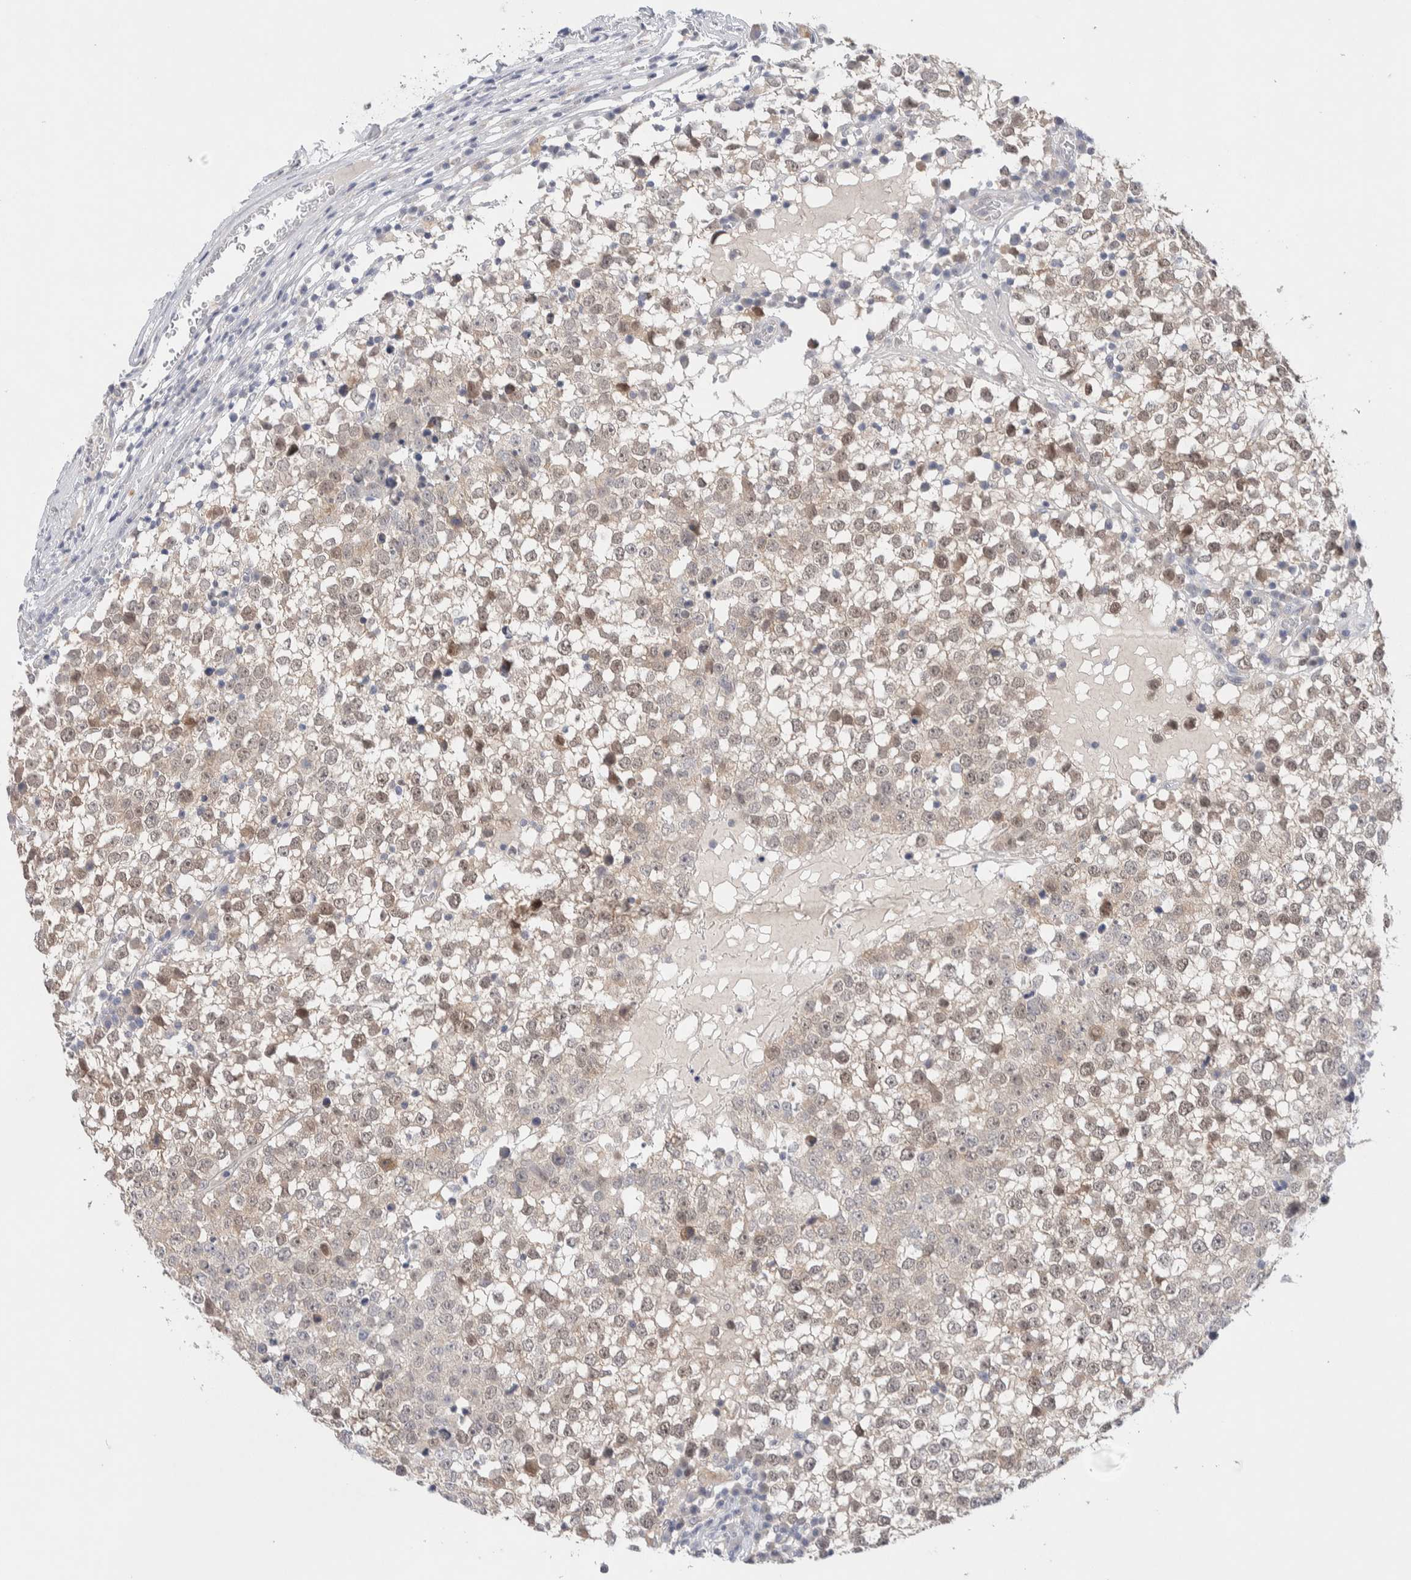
{"staining": {"intensity": "moderate", "quantity": ">75%", "location": "cytoplasmic/membranous,nuclear"}, "tissue": "testis cancer", "cell_type": "Tumor cells", "image_type": "cancer", "snomed": [{"axis": "morphology", "description": "Seminoma, NOS"}, {"axis": "topography", "description": "Testis"}], "caption": "Human testis cancer stained with a brown dye displays moderate cytoplasmic/membranous and nuclear positive staining in approximately >75% of tumor cells.", "gene": "DNAJB6", "patient": {"sex": "male", "age": 65}}